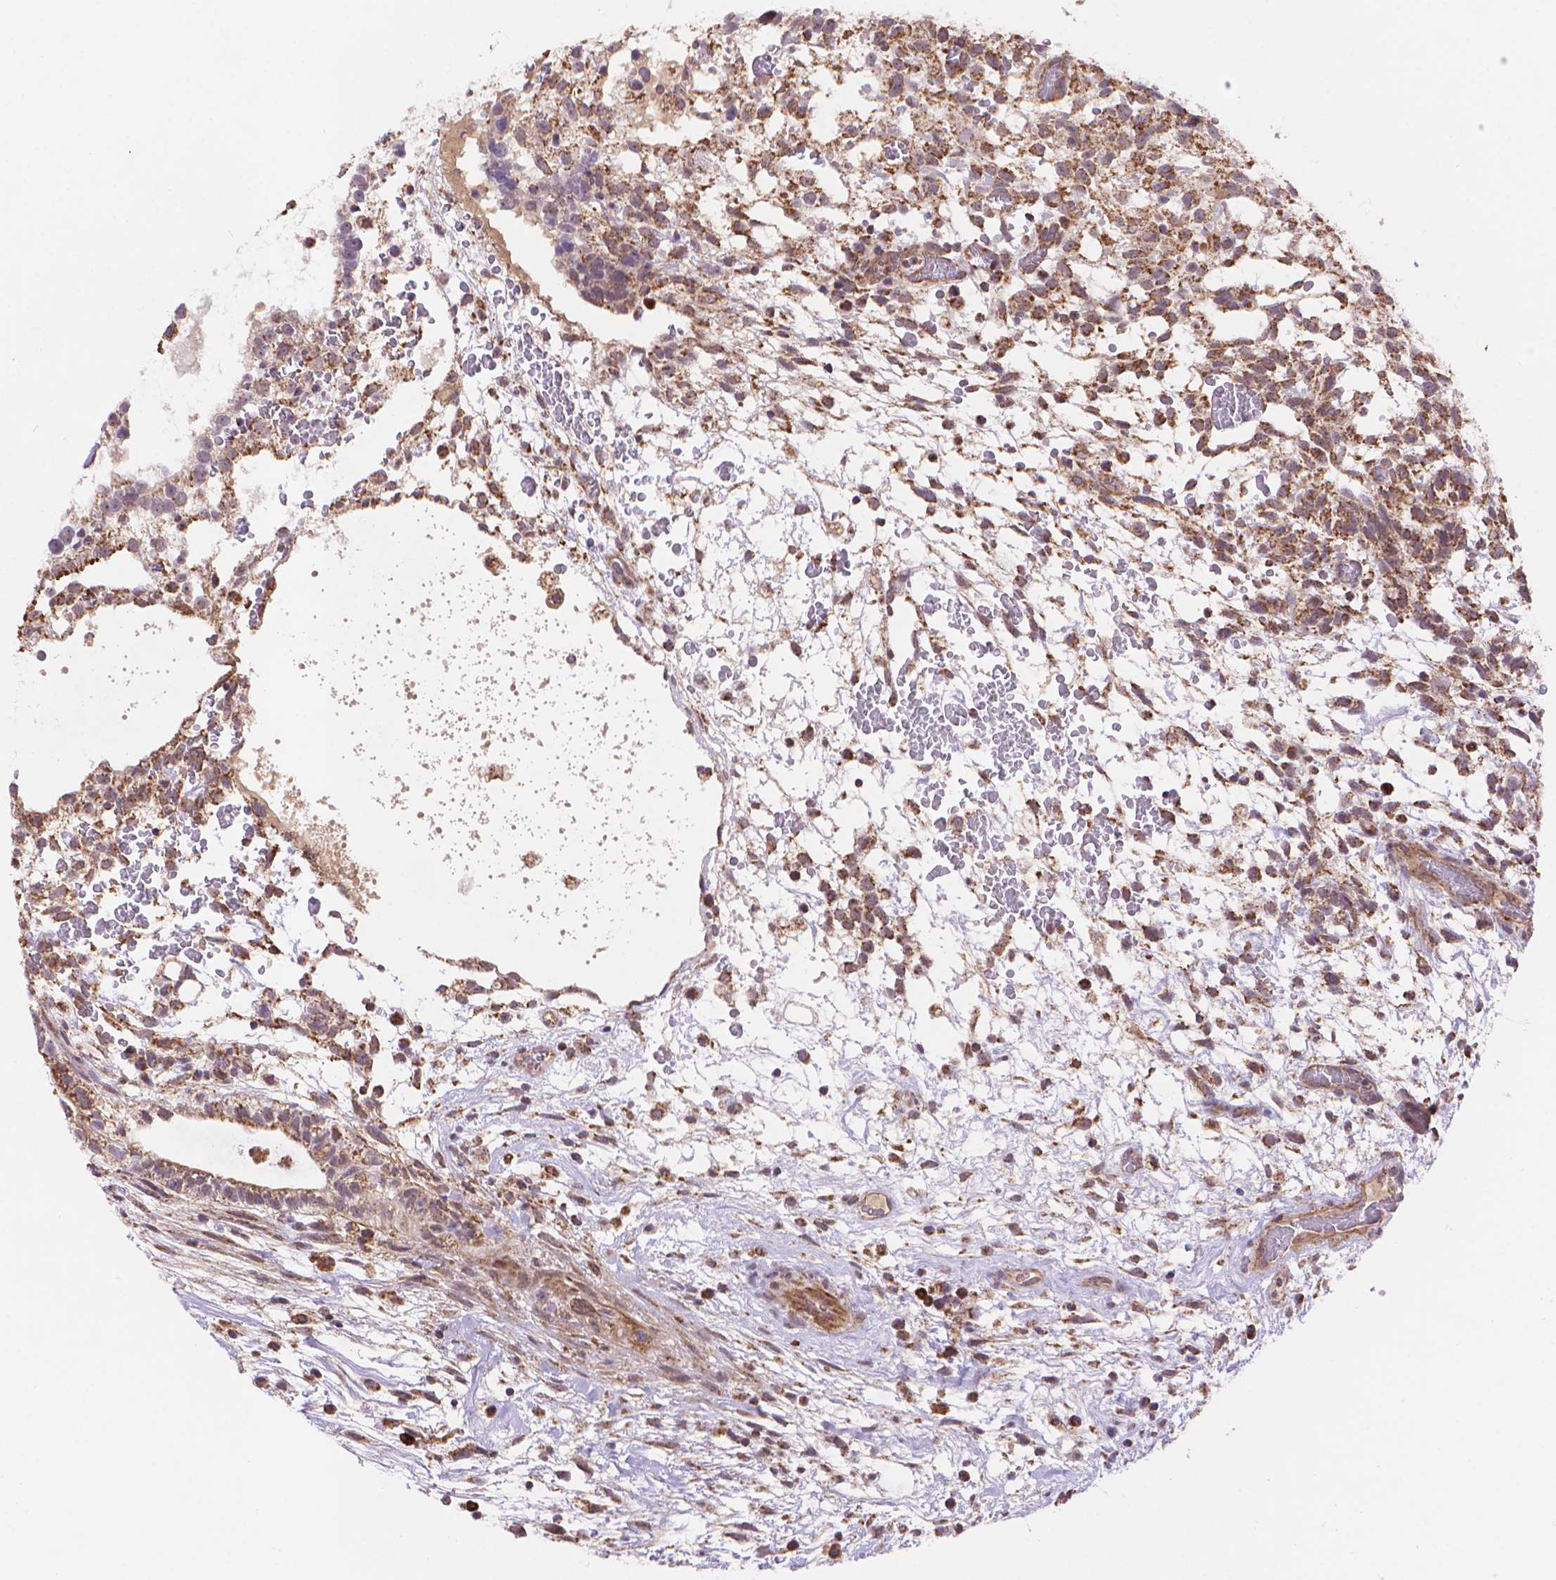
{"staining": {"intensity": "moderate", "quantity": ">75%", "location": "cytoplasmic/membranous"}, "tissue": "testis cancer", "cell_type": "Tumor cells", "image_type": "cancer", "snomed": [{"axis": "morphology", "description": "Normal tissue, NOS"}, {"axis": "morphology", "description": "Carcinoma, Embryonal, NOS"}, {"axis": "topography", "description": "Testis"}], "caption": "Immunohistochemical staining of testis cancer shows medium levels of moderate cytoplasmic/membranous expression in about >75% of tumor cells.", "gene": "CYYR1", "patient": {"sex": "male", "age": 32}}